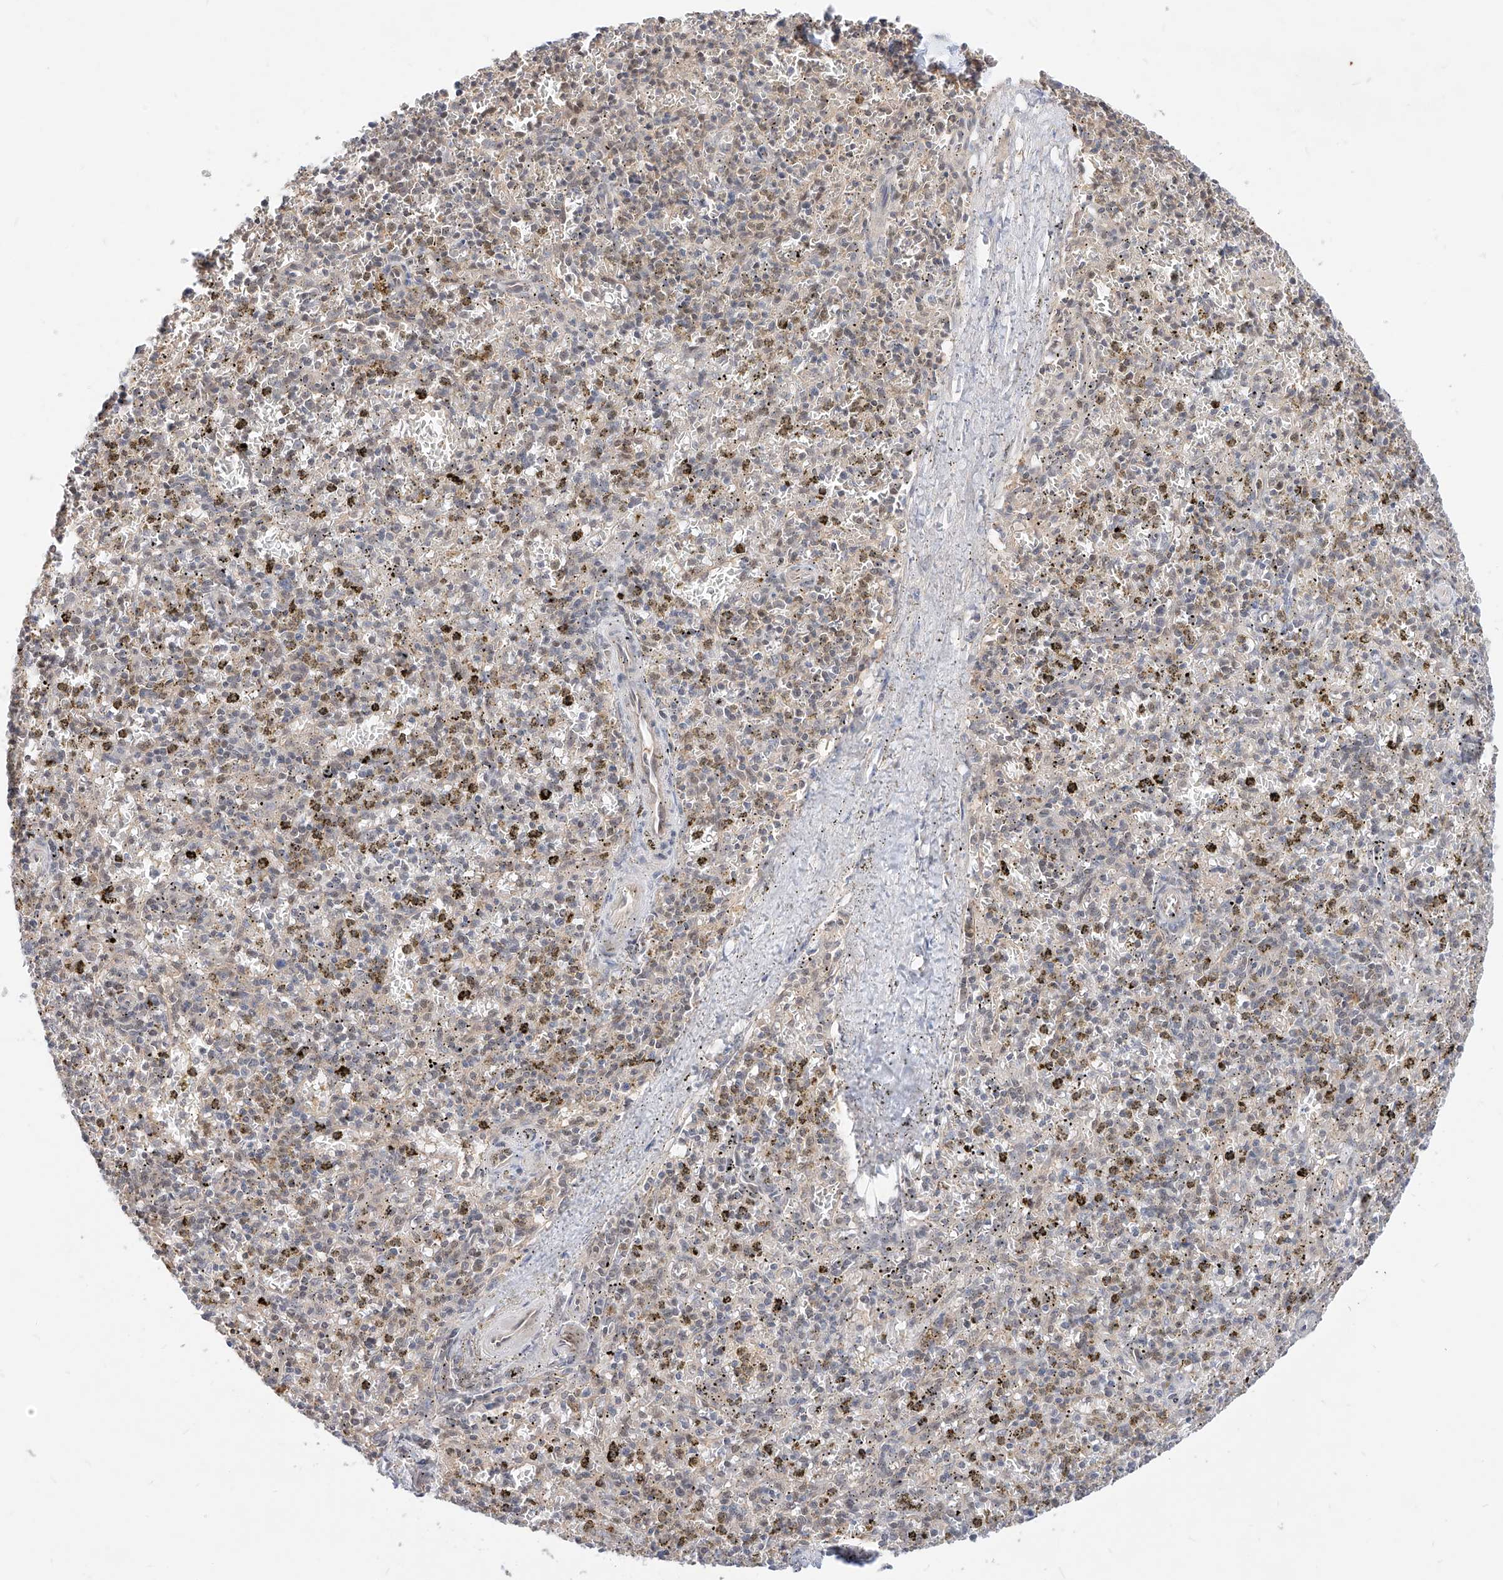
{"staining": {"intensity": "negative", "quantity": "none", "location": "none"}, "tissue": "spleen", "cell_type": "Cells in red pulp", "image_type": "normal", "snomed": [{"axis": "morphology", "description": "Normal tissue, NOS"}, {"axis": "topography", "description": "Spleen"}], "caption": "This is an immunohistochemistry (IHC) image of unremarkable spleen. There is no staining in cells in red pulp.", "gene": "TSNAX", "patient": {"sex": "male", "age": 72}}